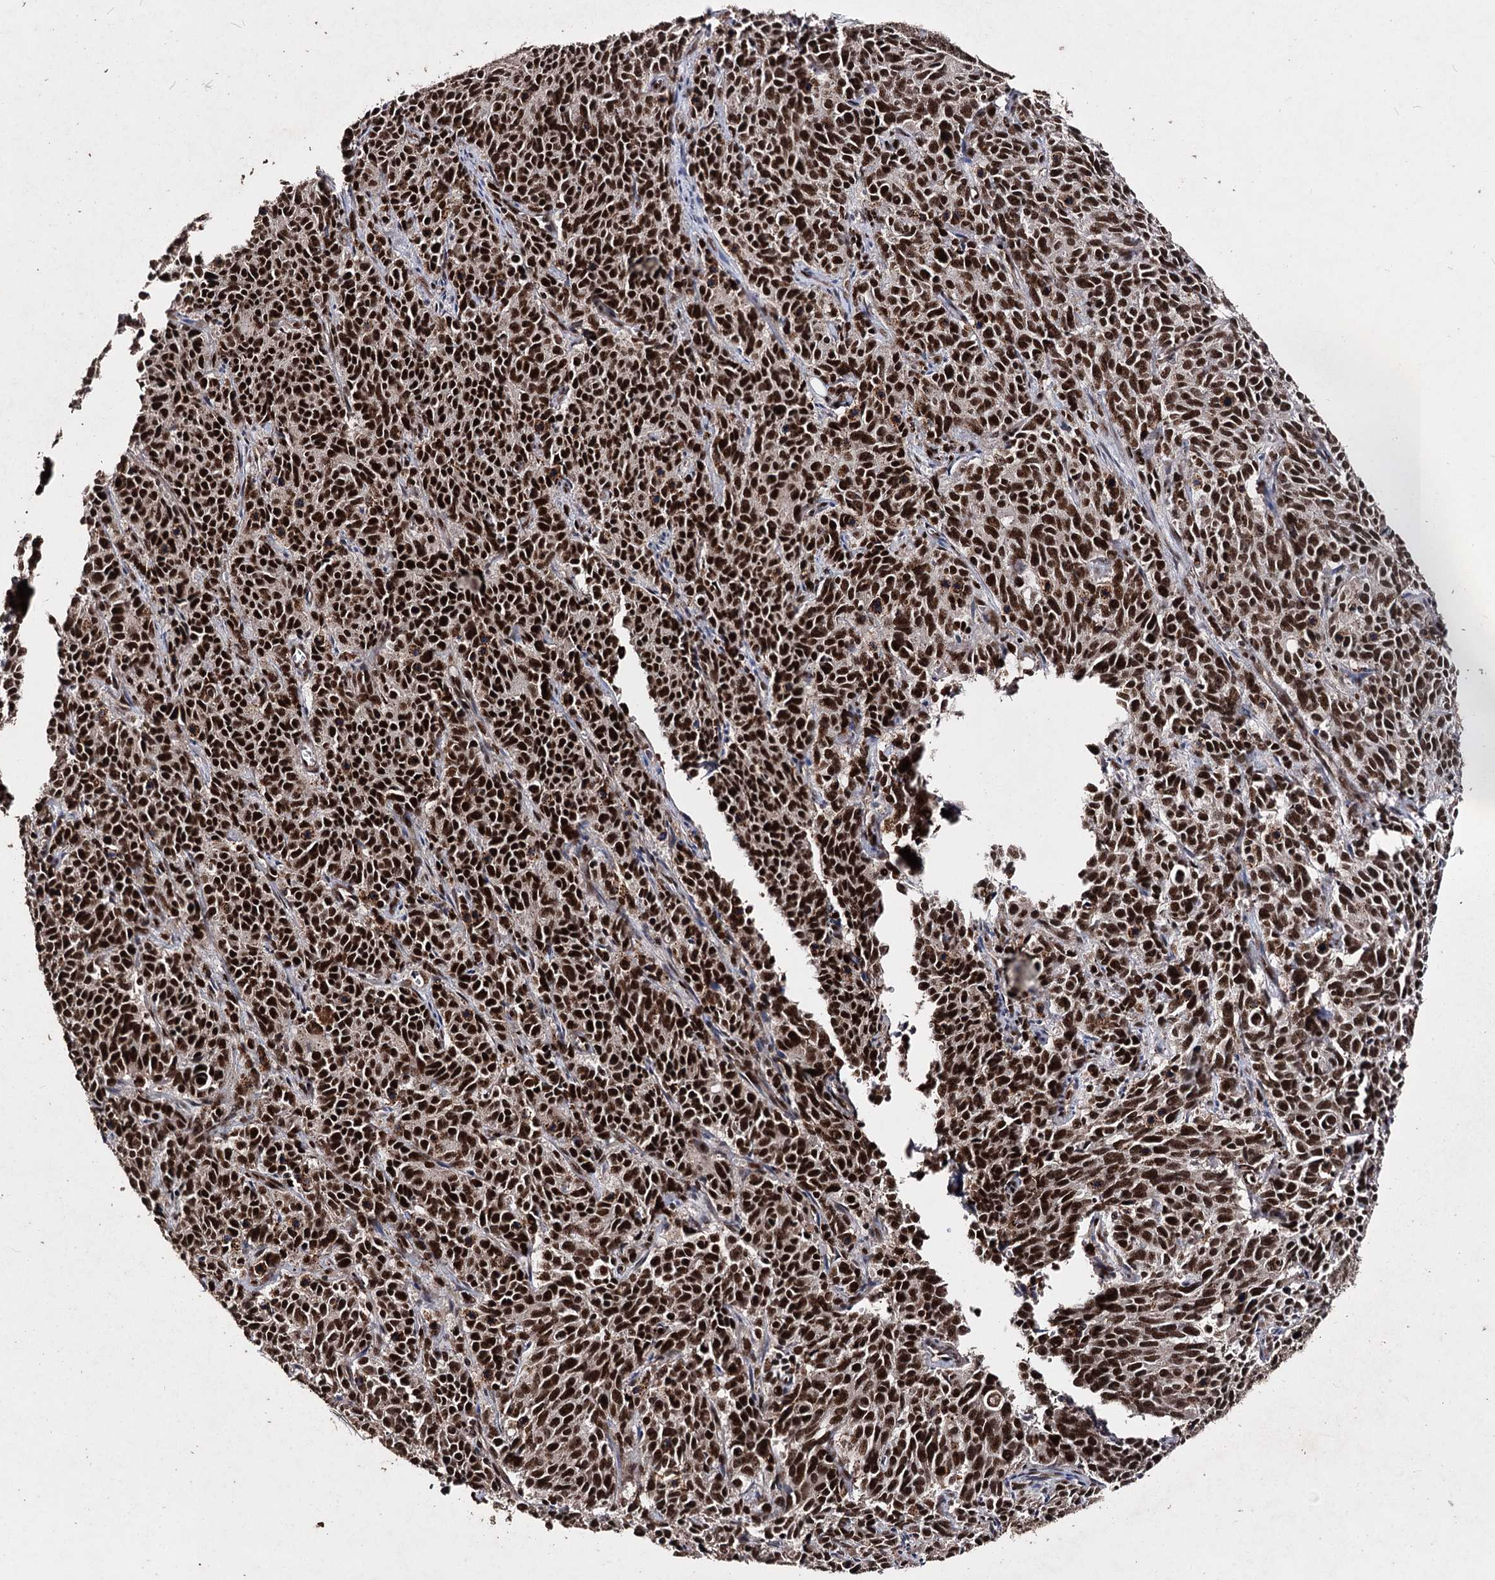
{"staining": {"intensity": "strong", "quantity": ">75%", "location": "nuclear"}, "tissue": "cervical cancer", "cell_type": "Tumor cells", "image_type": "cancer", "snomed": [{"axis": "morphology", "description": "Squamous cell carcinoma, NOS"}, {"axis": "topography", "description": "Cervix"}], "caption": "Immunohistochemistry (IHC) of cervical squamous cell carcinoma demonstrates high levels of strong nuclear expression in approximately >75% of tumor cells. Using DAB (3,3'-diaminobenzidine) (brown) and hematoxylin (blue) stains, captured at high magnification using brightfield microscopy.", "gene": "U2SURP", "patient": {"sex": "female", "age": 60}}